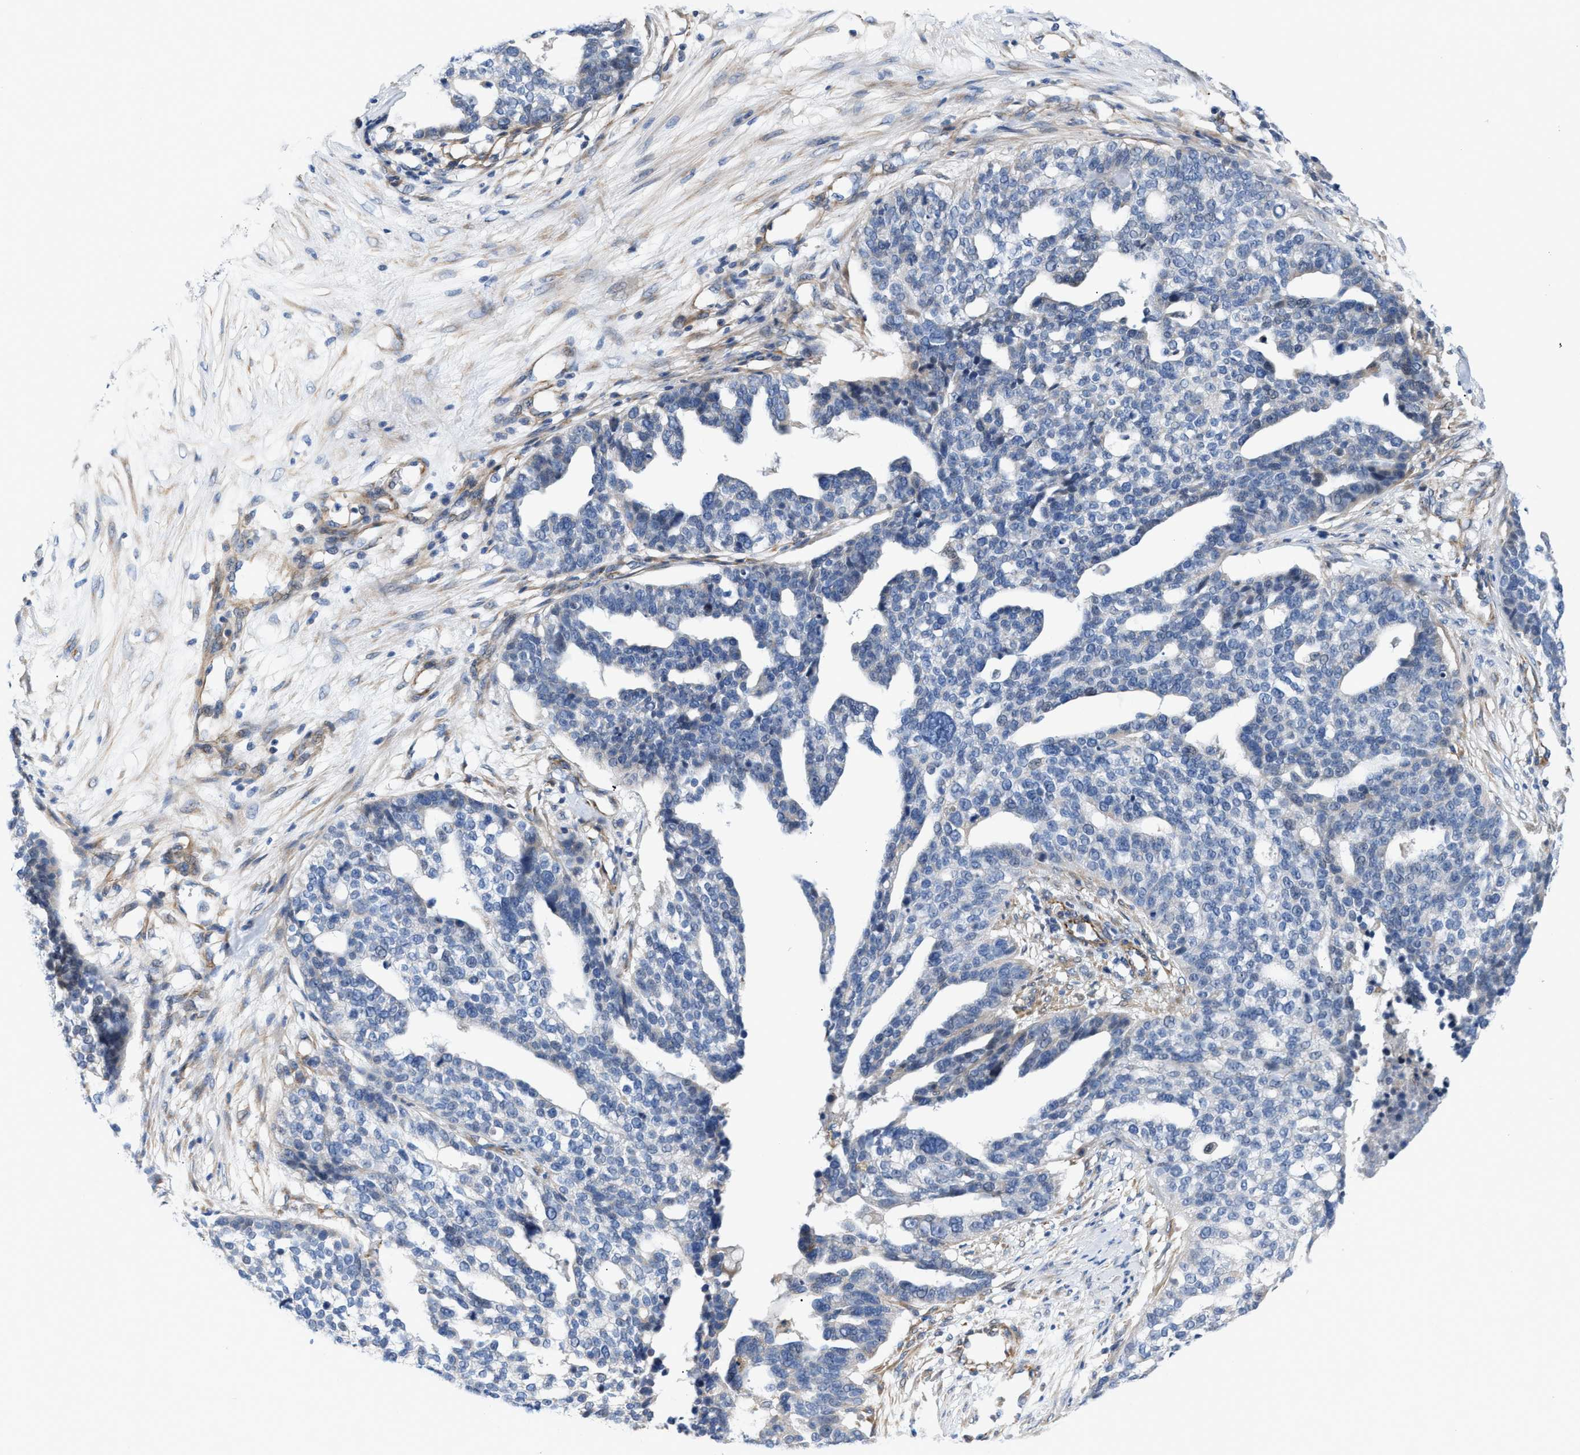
{"staining": {"intensity": "negative", "quantity": "none", "location": "none"}, "tissue": "ovarian cancer", "cell_type": "Tumor cells", "image_type": "cancer", "snomed": [{"axis": "morphology", "description": "Cystadenocarcinoma, serous, NOS"}, {"axis": "topography", "description": "Ovary"}], "caption": "Immunohistochemical staining of human ovarian cancer (serous cystadenocarcinoma) shows no significant positivity in tumor cells.", "gene": "TFPI", "patient": {"sex": "female", "age": 59}}